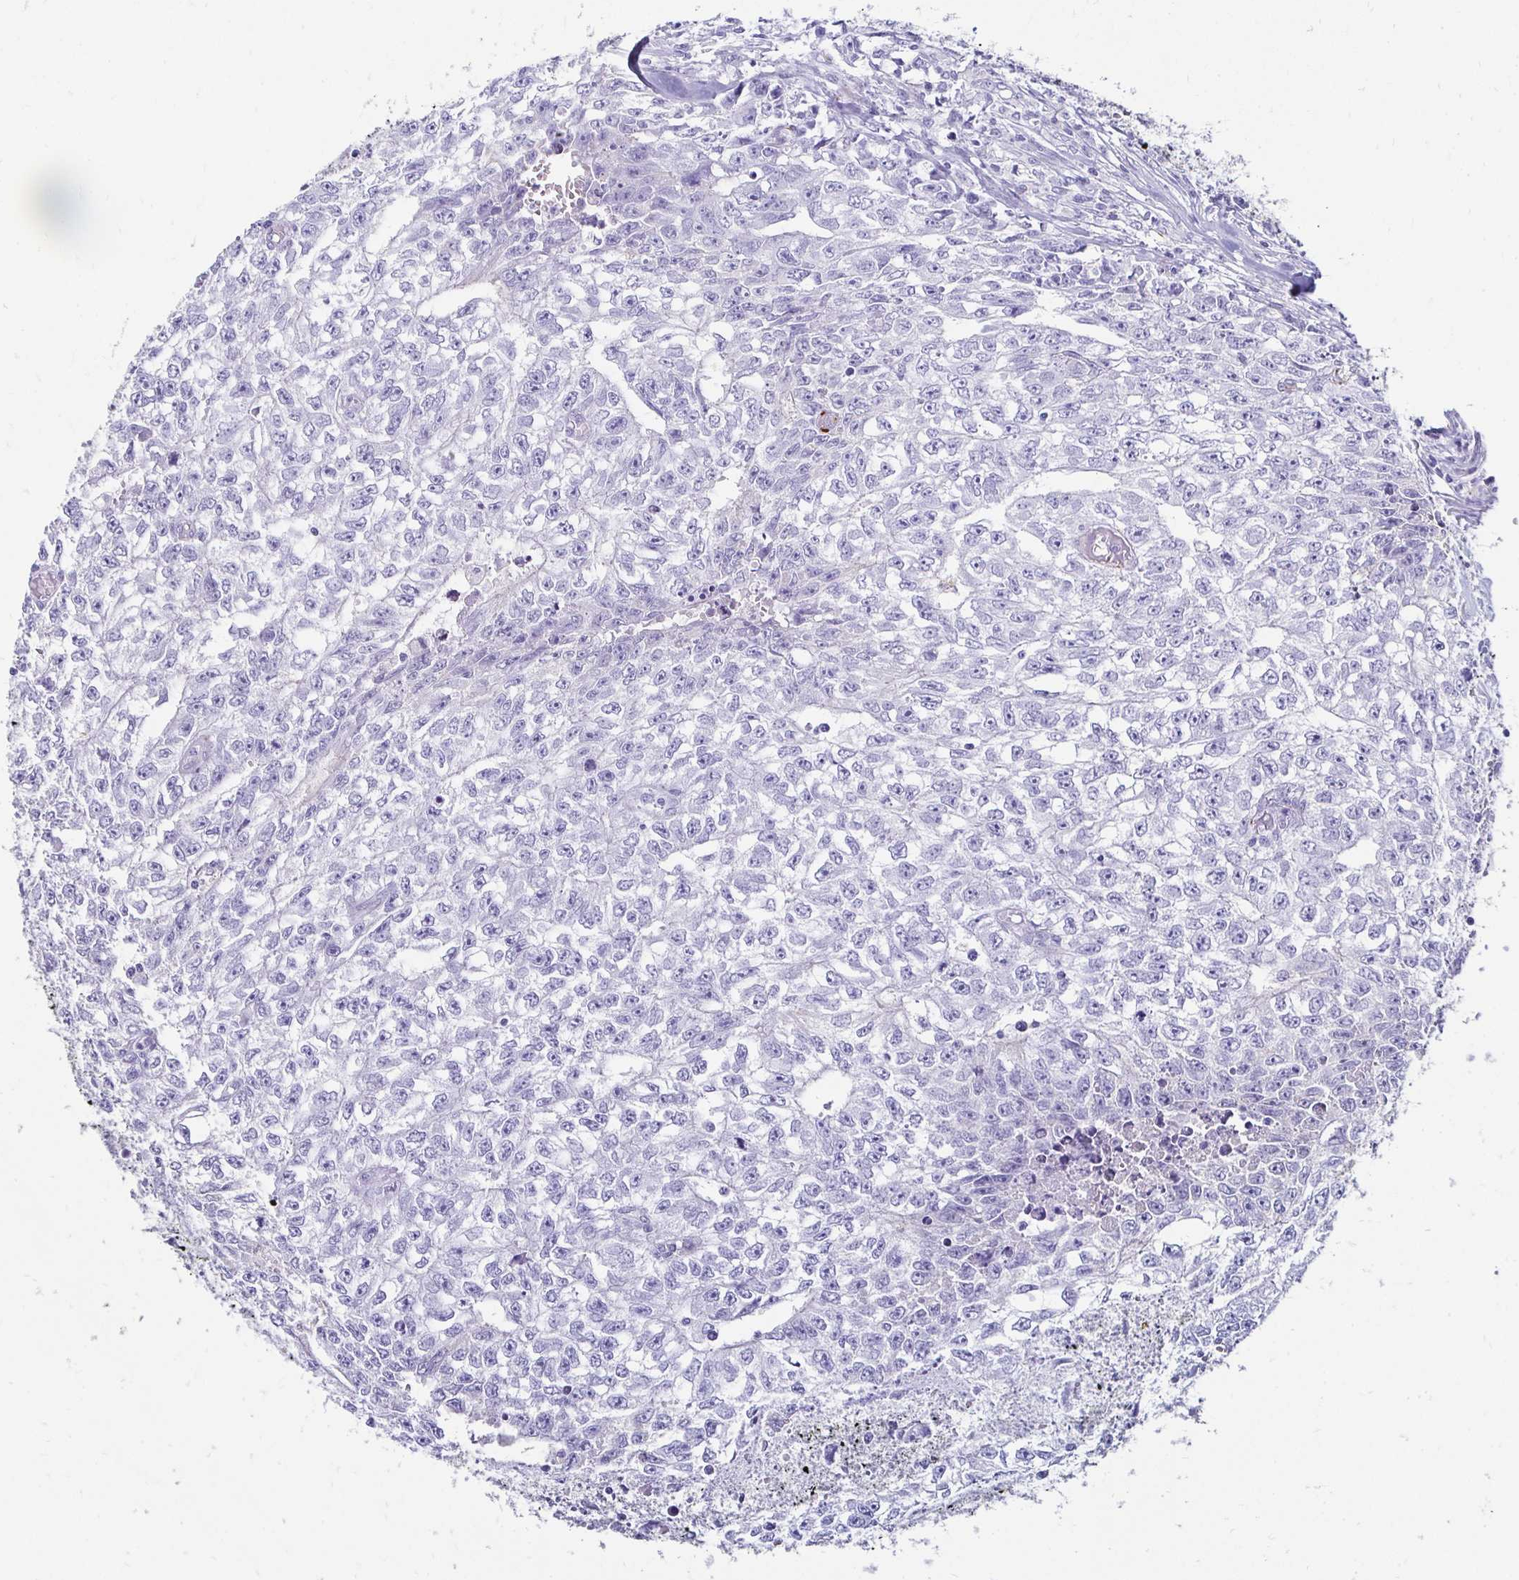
{"staining": {"intensity": "negative", "quantity": "none", "location": "none"}, "tissue": "testis cancer", "cell_type": "Tumor cells", "image_type": "cancer", "snomed": [{"axis": "morphology", "description": "Carcinoma, Embryonal, NOS"}, {"axis": "morphology", "description": "Teratoma, malignant, NOS"}, {"axis": "topography", "description": "Testis"}], "caption": "Tumor cells are negative for protein expression in human testis cancer (teratoma (malignant)).", "gene": "TMEM54", "patient": {"sex": "male", "age": 24}}